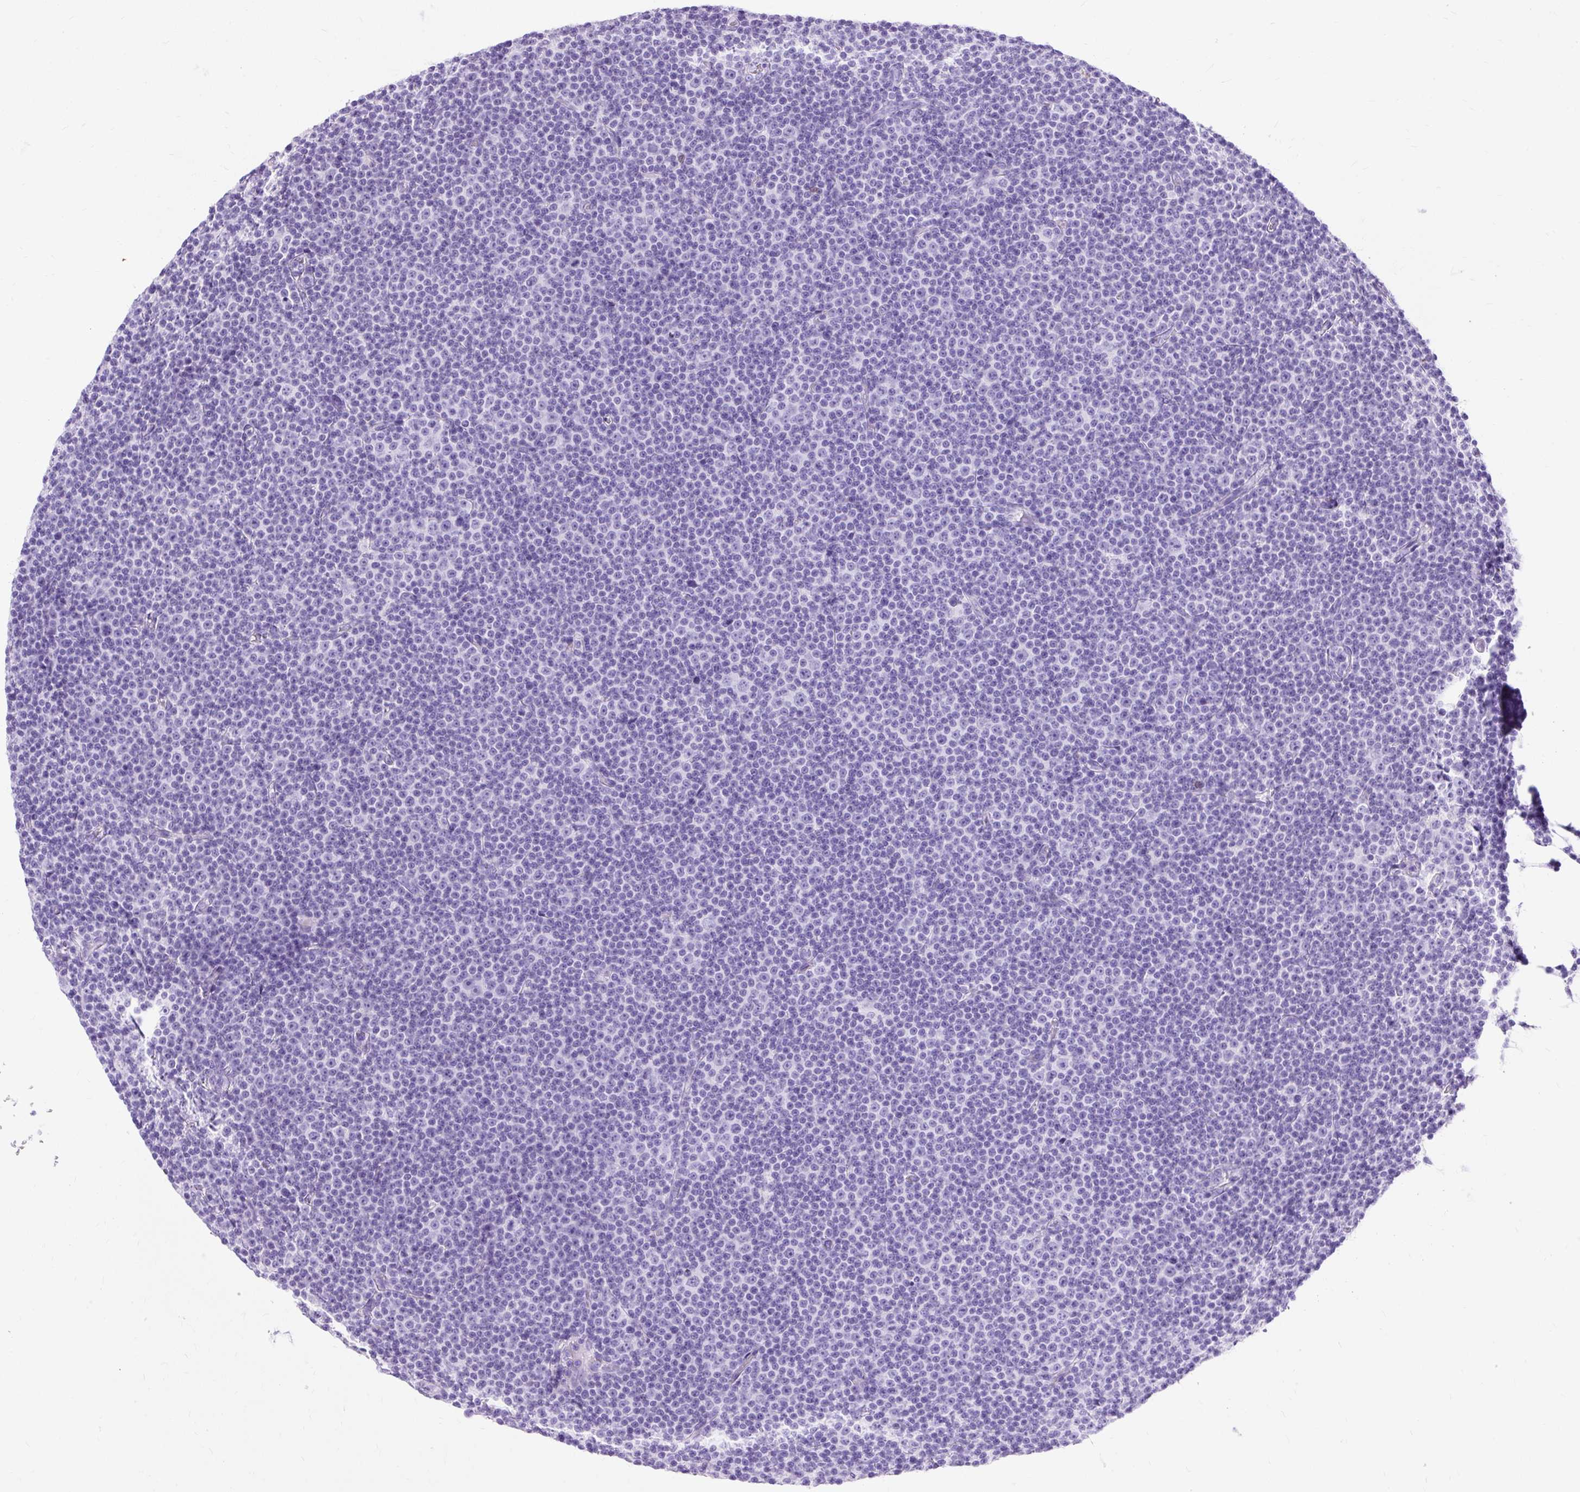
{"staining": {"intensity": "negative", "quantity": "none", "location": "none"}, "tissue": "lymphoma", "cell_type": "Tumor cells", "image_type": "cancer", "snomed": [{"axis": "morphology", "description": "Malignant lymphoma, non-Hodgkin's type, Low grade"}, {"axis": "topography", "description": "Lymph node"}], "caption": "Low-grade malignant lymphoma, non-Hodgkin's type was stained to show a protein in brown. There is no significant expression in tumor cells.", "gene": "PVALB", "patient": {"sex": "female", "age": 67}}